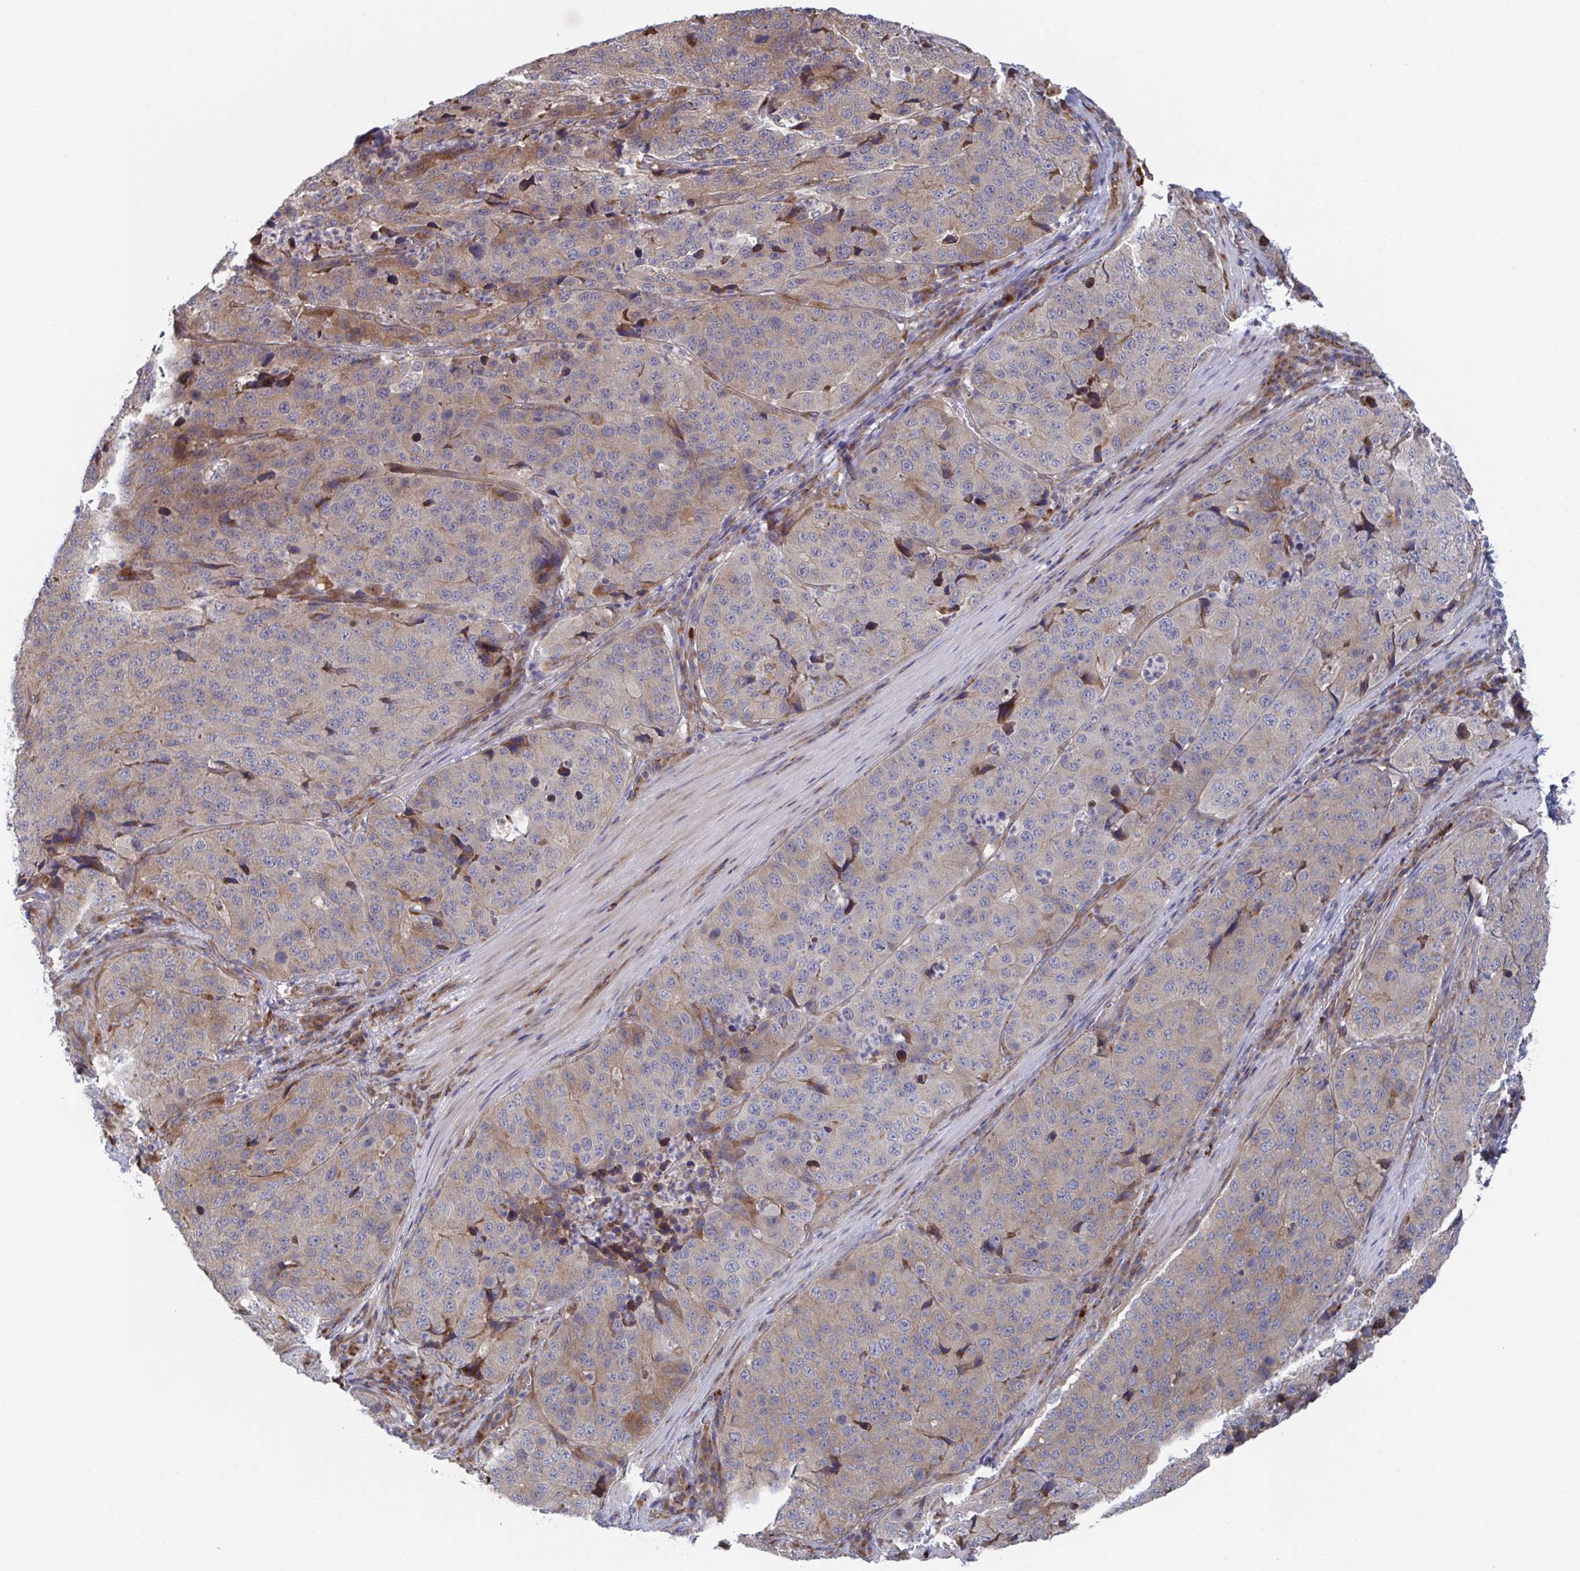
{"staining": {"intensity": "moderate", "quantity": "<25%", "location": "cytoplasmic/membranous"}, "tissue": "stomach cancer", "cell_type": "Tumor cells", "image_type": "cancer", "snomed": [{"axis": "morphology", "description": "Adenocarcinoma, NOS"}, {"axis": "topography", "description": "Stomach"}], "caption": "Brown immunohistochemical staining in stomach cancer demonstrates moderate cytoplasmic/membranous positivity in about <25% of tumor cells.", "gene": "FJX1", "patient": {"sex": "male", "age": 71}}